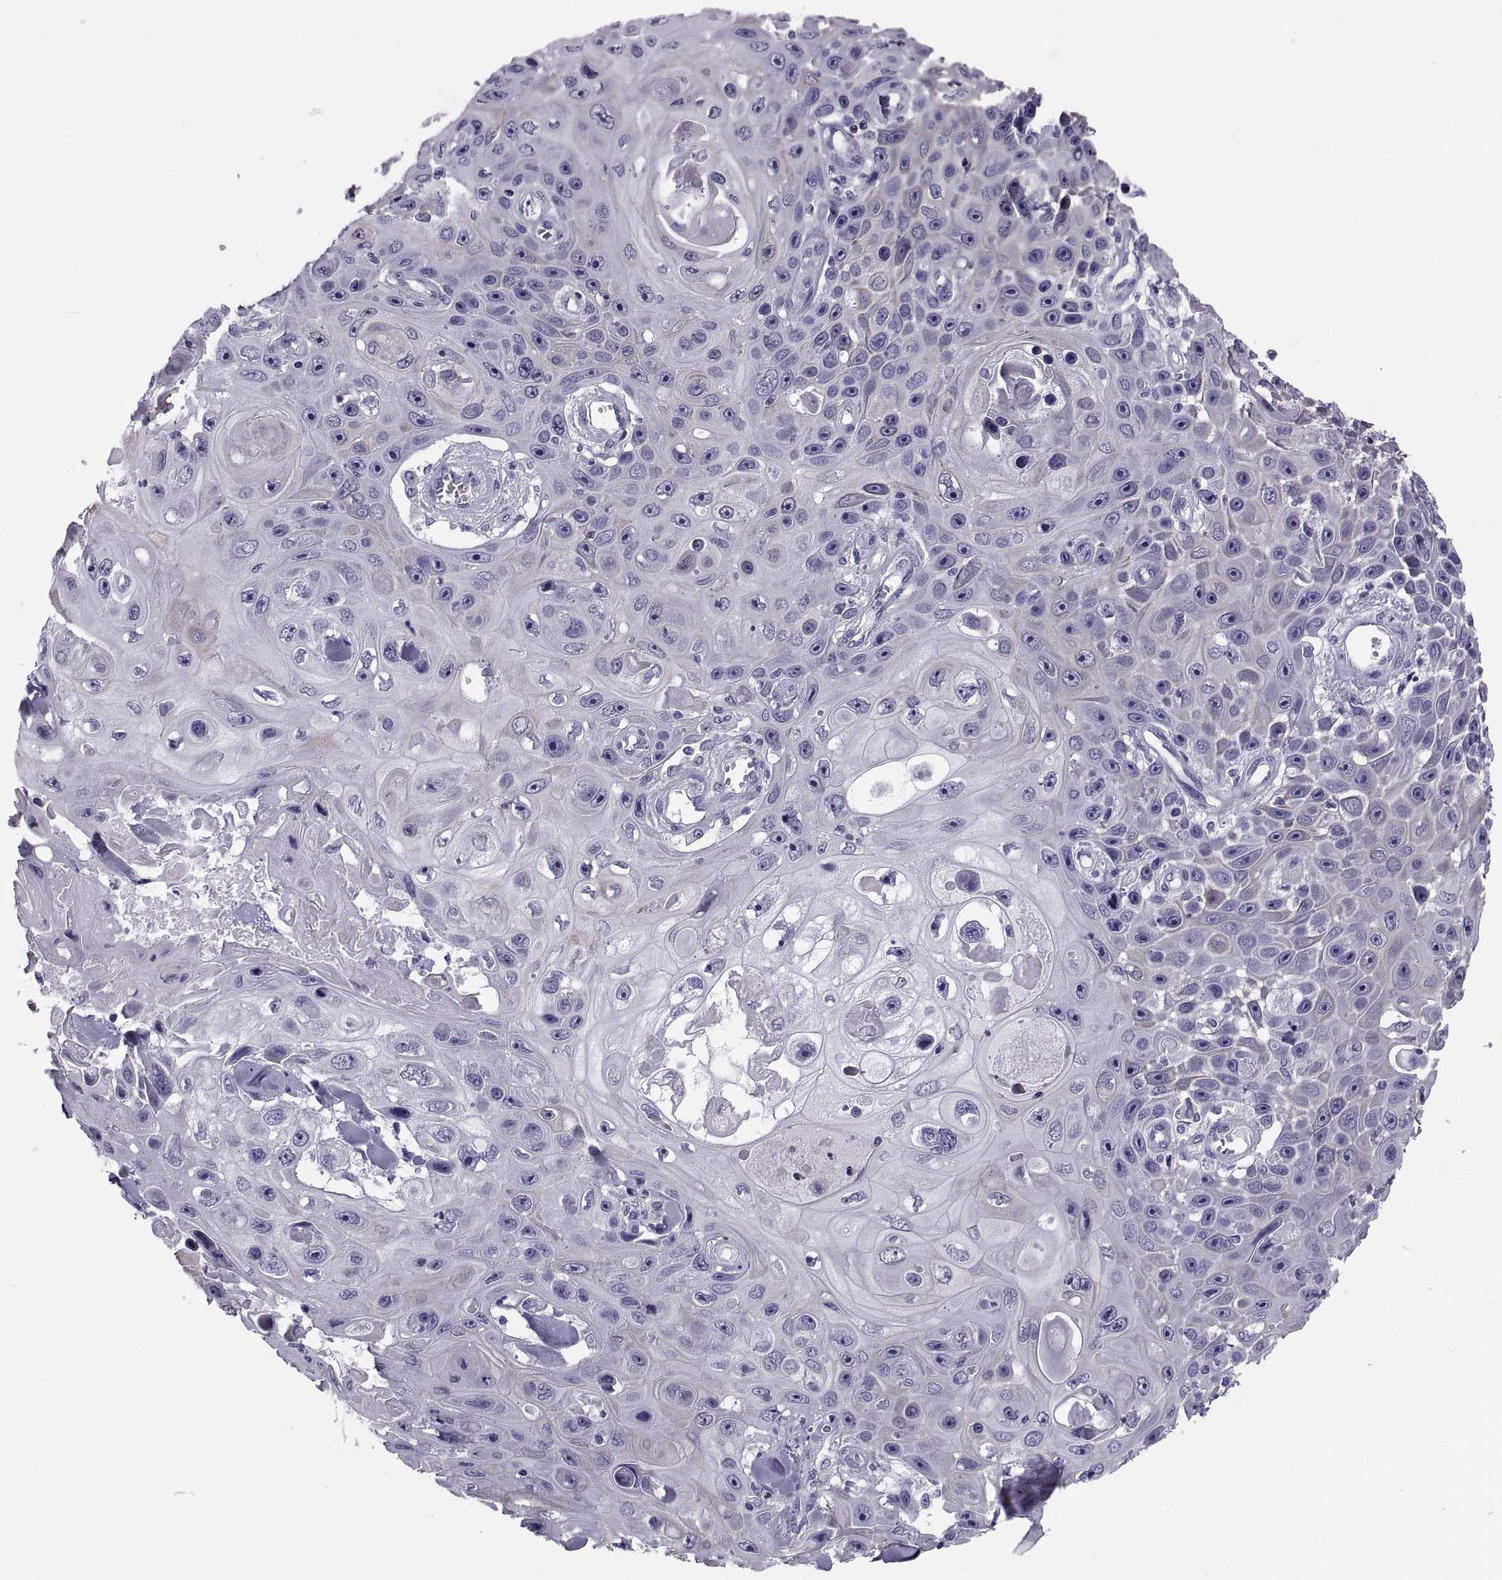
{"staining": {"intensity": "negative", "quantity": "none", "location": "none"}, "tissue": "skin cancer", "cell_type": "Tumor cells", "image_type": "cancer", "snomed": [{"axis": "morphology", "description": "Squamous cell carcinoma, NOS"}, {"axis": "topography", "description": "Skin"}], "caption": "IHC histopathology image of human skin cancer stained for a protein (brown), which demonstrates no positivity in tumor cells.", "gene": "CRISP1", "patient": {"sex": "male", "age": 82}}